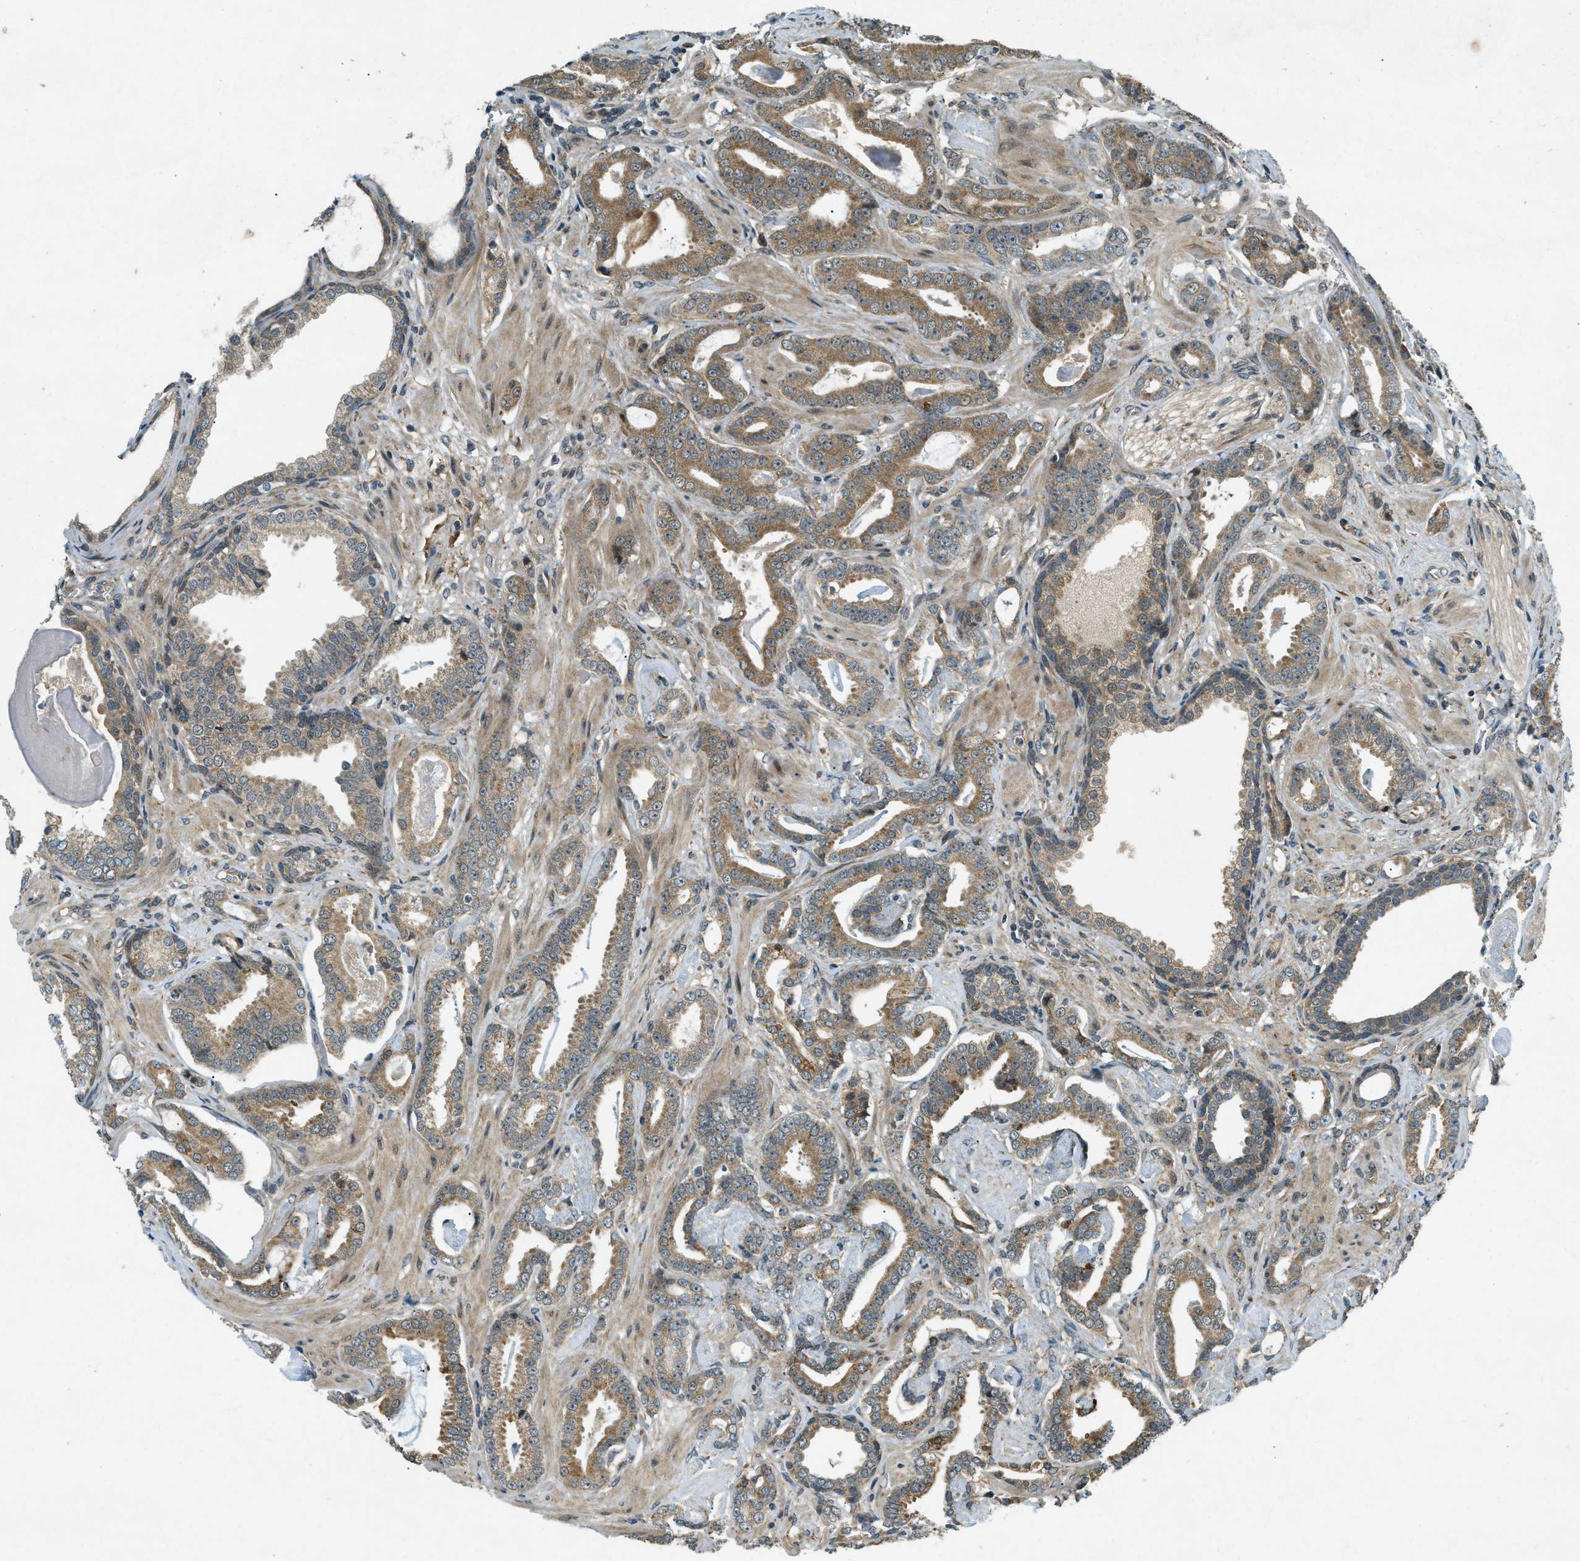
{"staining": {"intensity": "moderate", "quantity": ">75%", "location": "cytoplasmic/membranous"}, "tissue": "prostate cancer", "cell_type": "Tumor cells", "image_type": "cancer", "snomed": [{"axis": "morphology", "description": "Adenocarcinoma, Low grade"}, {"axis": "topography", "description": "Prostate"}], "caption": "Brown immunohistochemical staining in human low-grade adenocarcinoma (prostate) demonstrates moderate cytoplasmic/membranous expression in about >75% of tumor cells.", "gene": "EIF2AK3", "patient": {"sex": "male", "age": 53}}